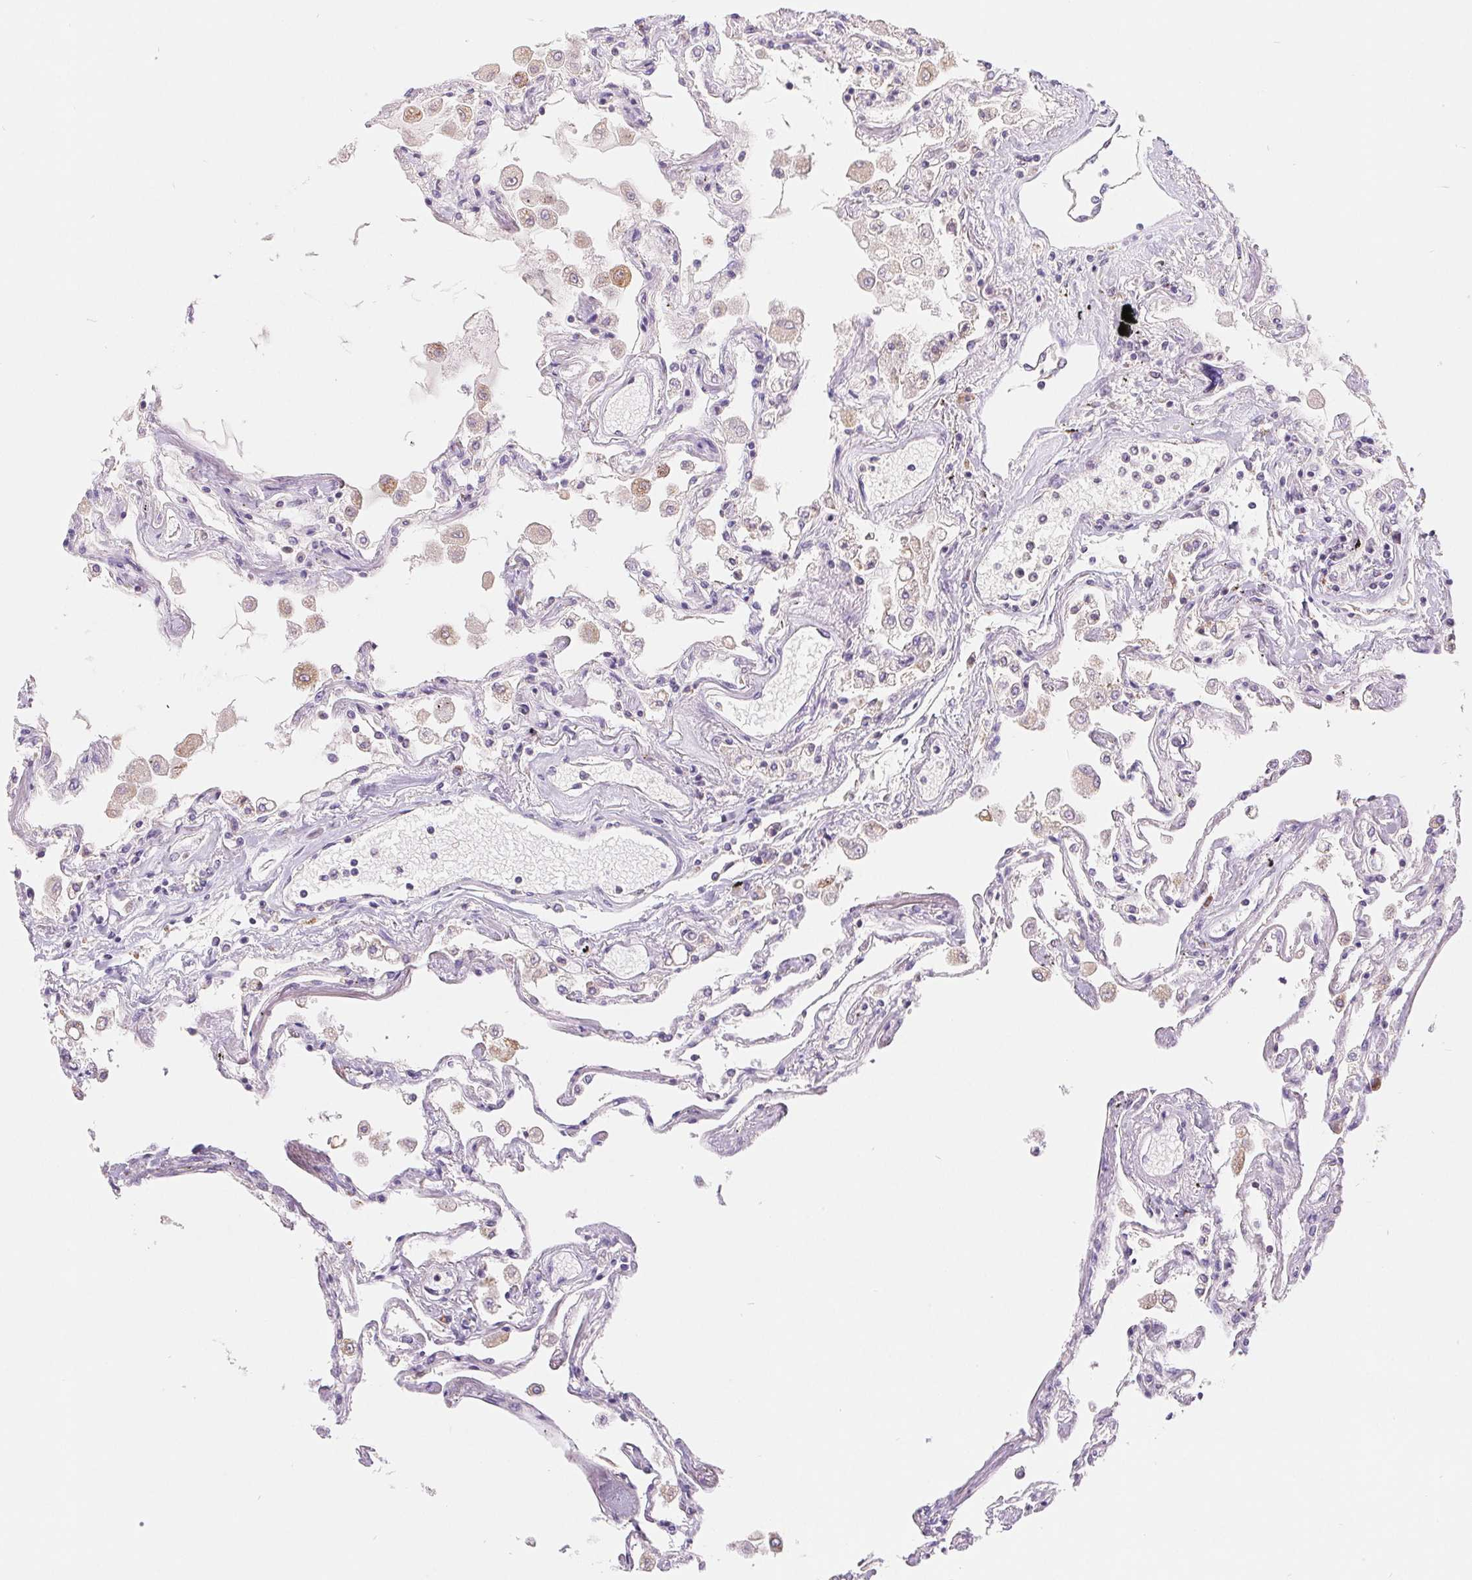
{"staining": {"intensity": "weak", "quantity": "<25%", "location": "cytoplasmic/membranous"}, "tissue": "lung", "cell_type": "Alveolar cells", "image_type": "normal", "snomed": [{"axis": "morphology", "description": "Normal tissue, NOS"}, {"axis": "morphology", "description": "Adenocarcinoma, NOS"}, {"axis": "topography", "description": "Cartilage tissue"}, {"axis": "topography", "description": "Lung"}], "caption": "Human lung stained for a protein using IHC reveals no positivity in alveolar cells.", "gene": "EMC6", "patient": {"sex": "female", "age": 67}}